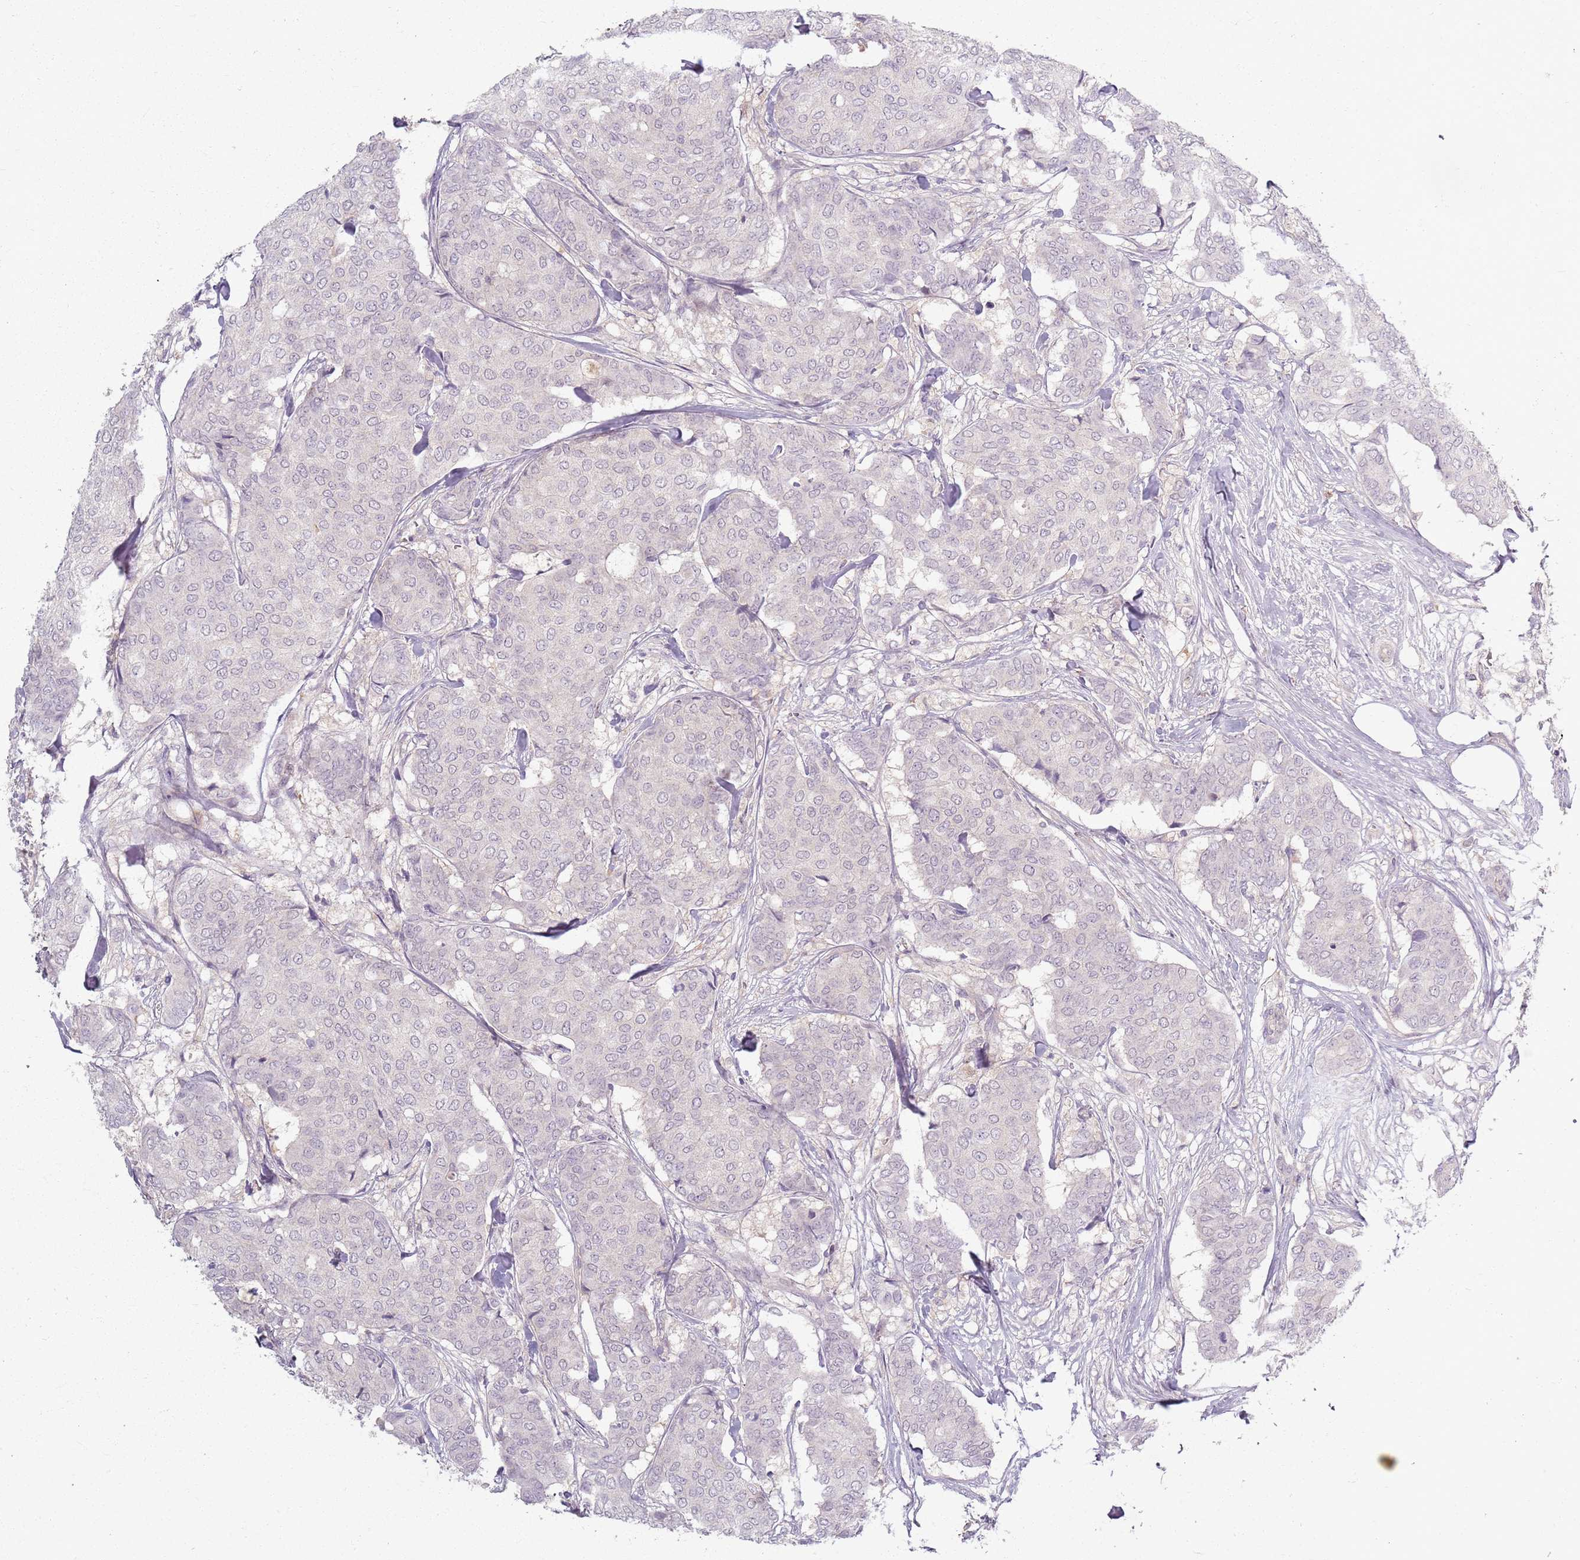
{"staining": {"intensity": "negative", "quantity": "none", "location": "none"}, "tissue": "breast cancer", "cell_type": "Tumor cells", "image_type": "cancer", "snomed": [{"axis": "morphology", "description": "Duct carcinoma"}, {"axis": "topography", "description": "Breast"}], "caption": "This is an immunohistochemistry micrograph of breast cancer (invasive ductal carcinoma). There is no expression in tumor cells.", "gene": "ZDHHC2", "patient": {"sex": "female", "age": 75}}